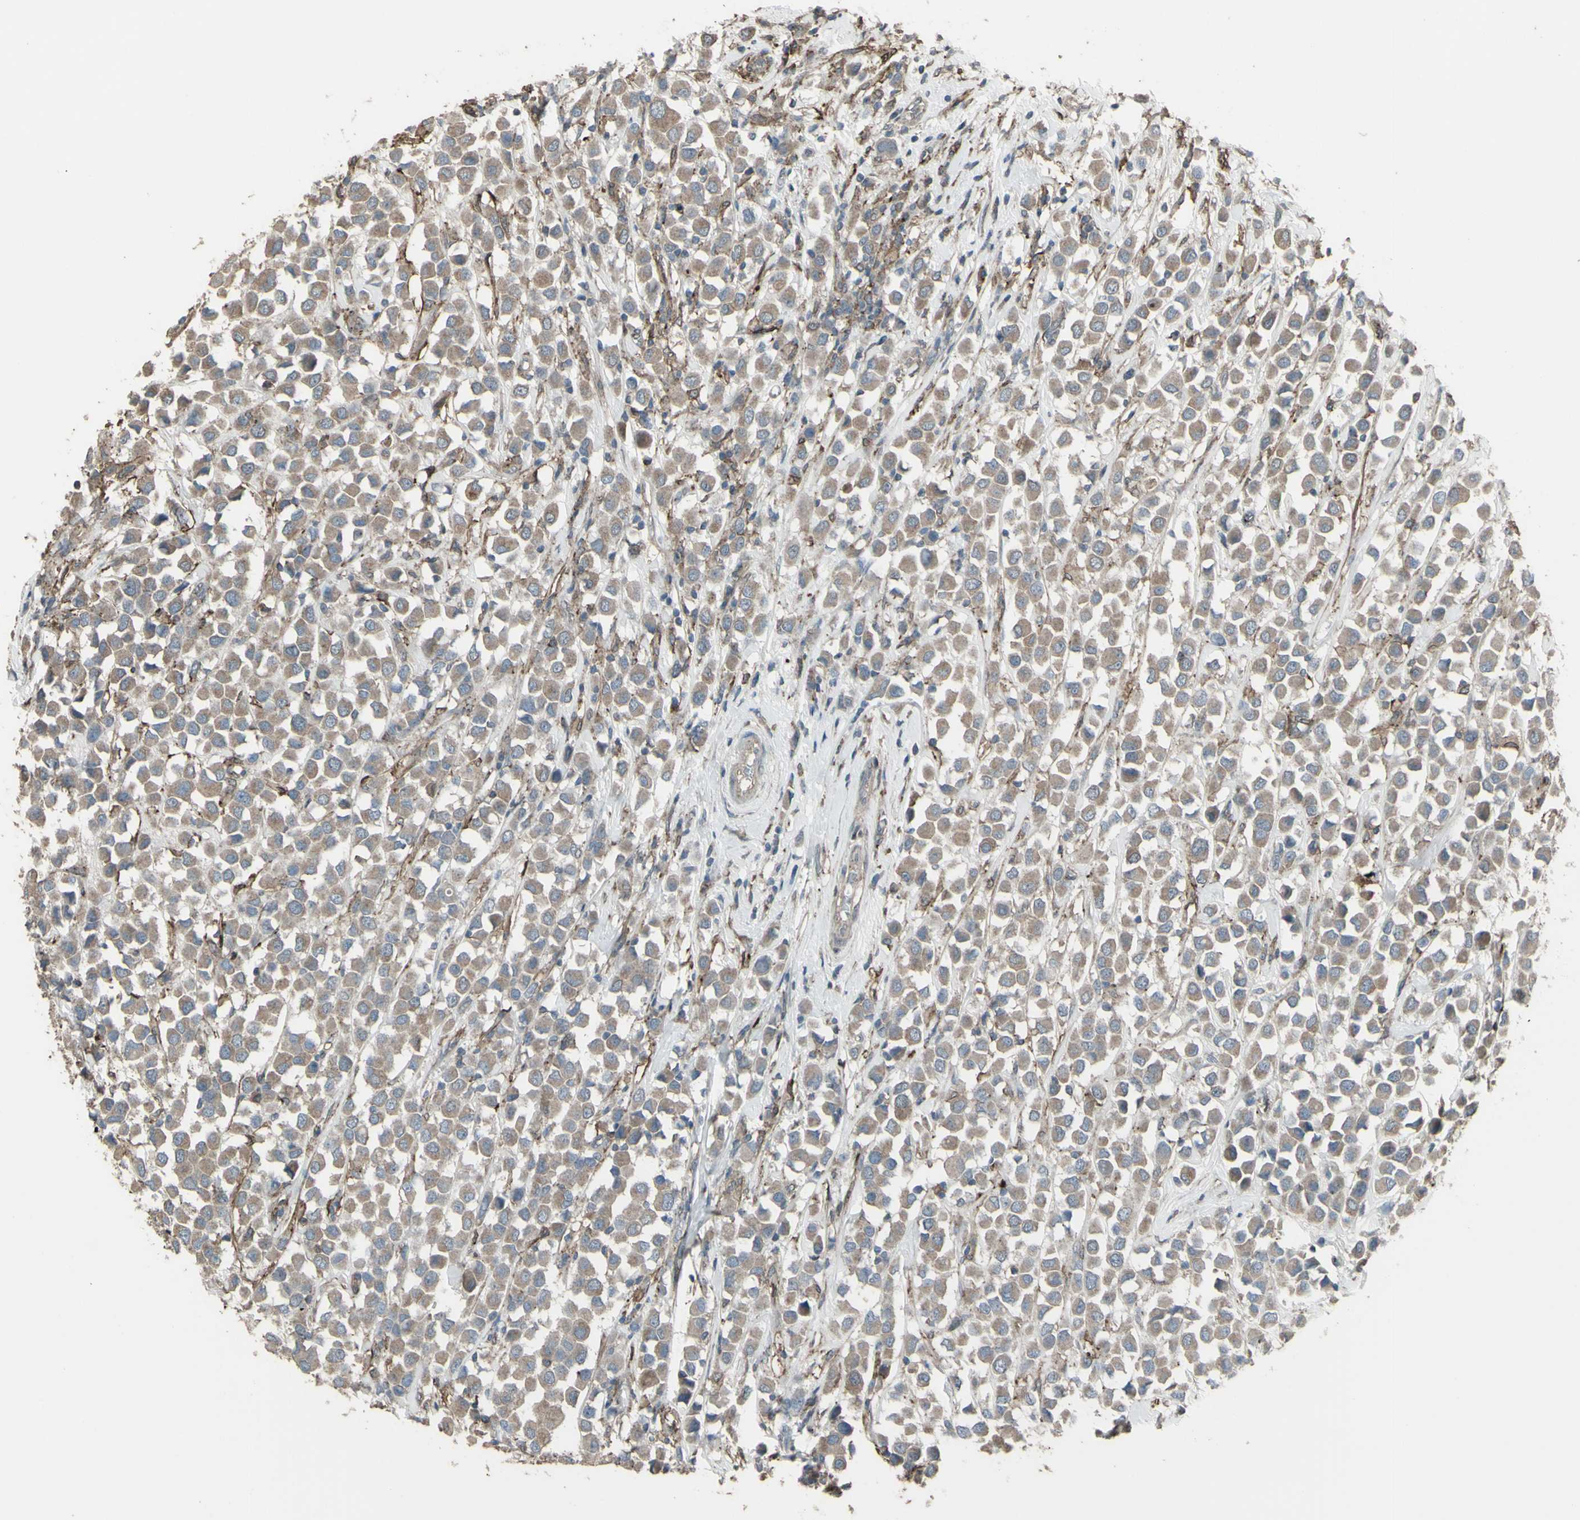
{"staining": {"intensity": "weak", "quantity": ">75%", "location": "cytoplasmic/membranous"}, "tissue": "breast cancer", "cell_type": "Tumor cells", "image_type": "cancer", "snomed": [{"axis": "morphology", "description": "Duct carcinoma"}, {"axis": "topography", "description": "Breast"}], "caption": "Brown immunohistochemical staining in invasive ductal carcinoma (breast) shows weak cytoplasmic/membranous staining in about >75% of tumor cells.", "gene": "SMO", "patient": {"sex": "female", "age": 61}}